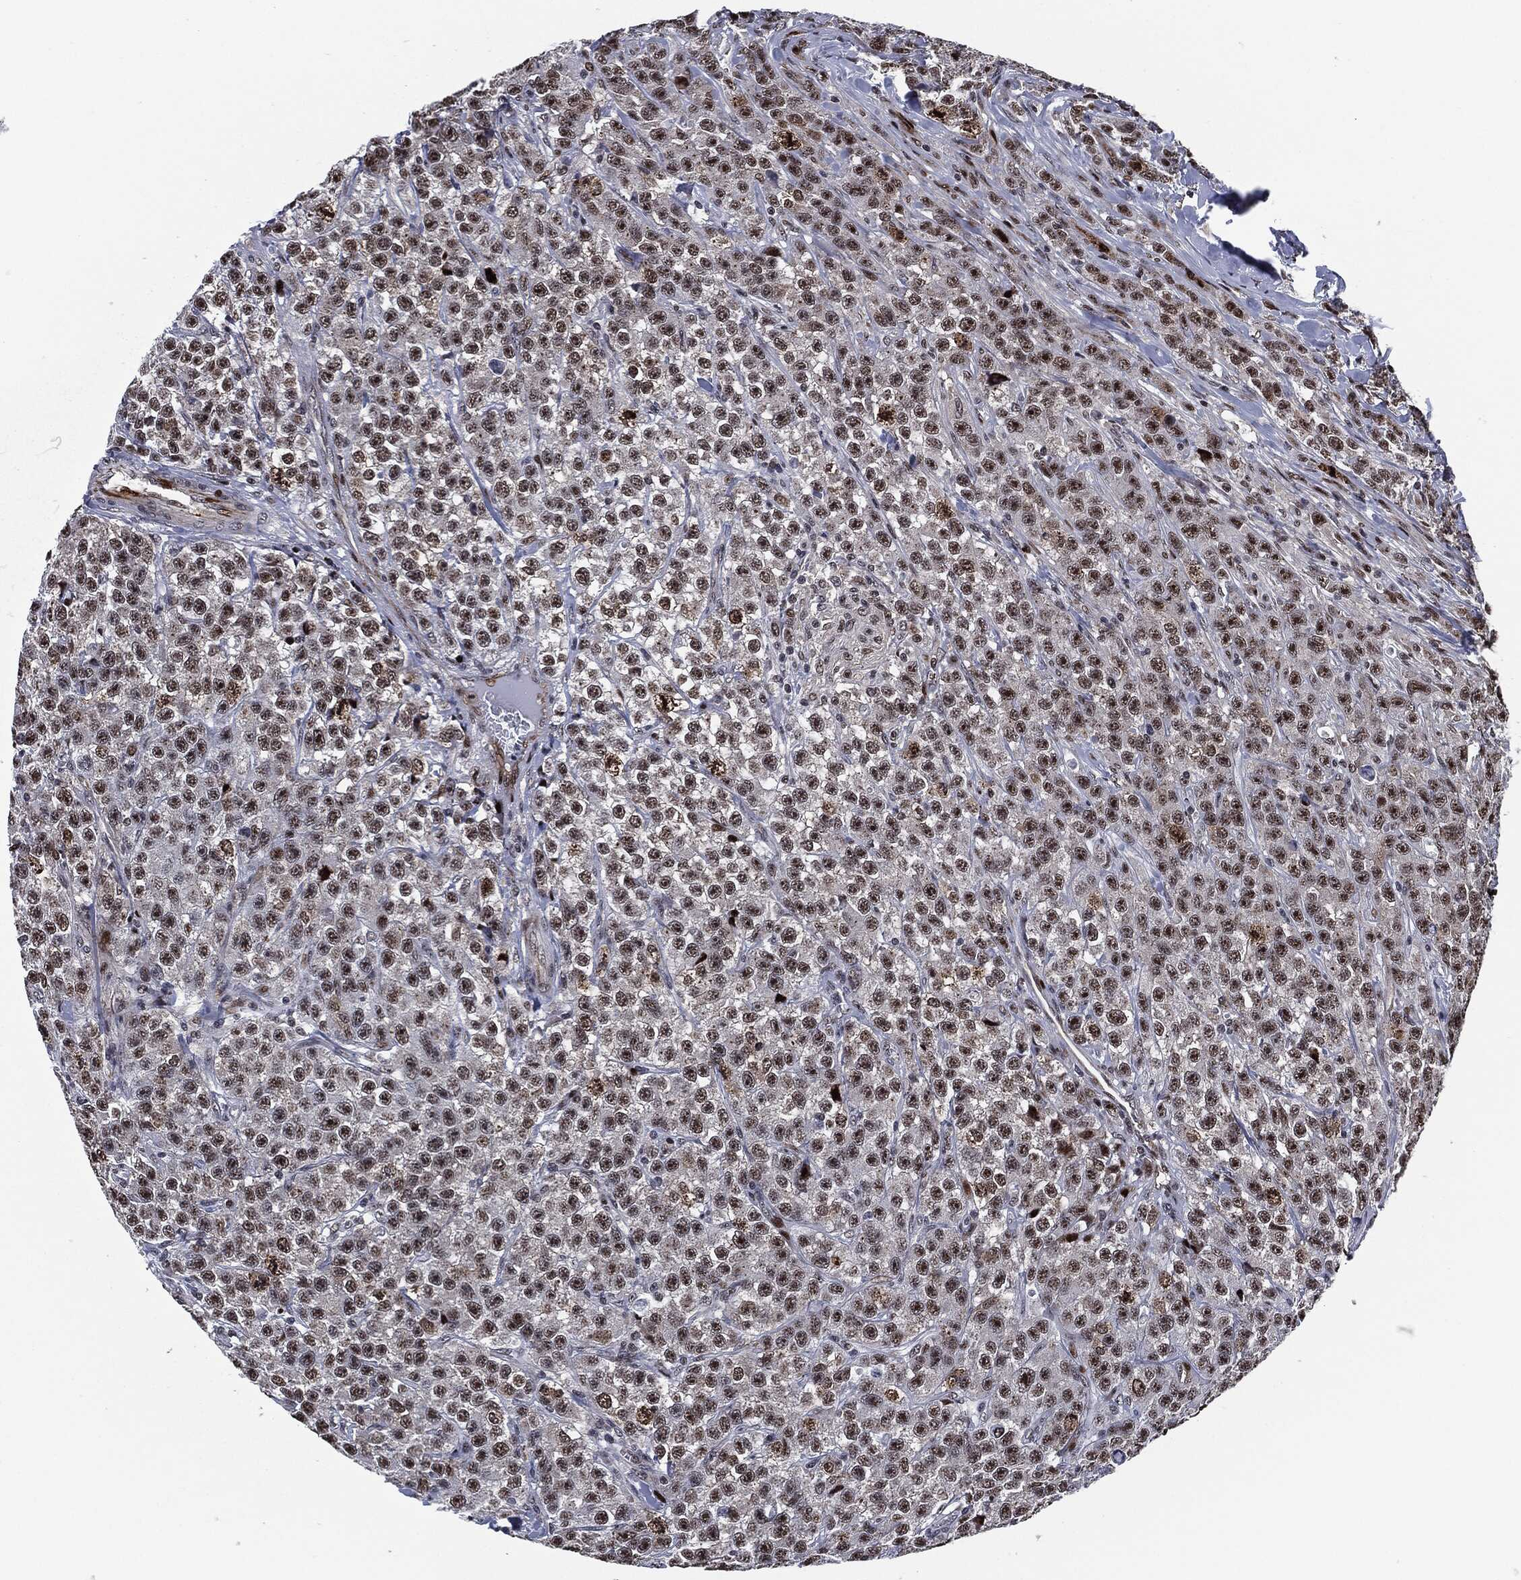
{"staining": {"intensity": "strong", "quantity": "<25%", "location": "nuclear"}, "tissue": "testis cancer", "cell_type": "Tumor cells", "image_type": "cancer", "snomed": [{"axis": "morphology", "description": "Seminoma, NOS"}, {"axis": "topography", "description": "Testis"}], "caption": "Brown immunohistochemical staining in testis seminoma shows strong nuclear staining in about <25% of tumor cells.", "gene": "AKT2", "patient": {"sex": "male", "age": 59}}